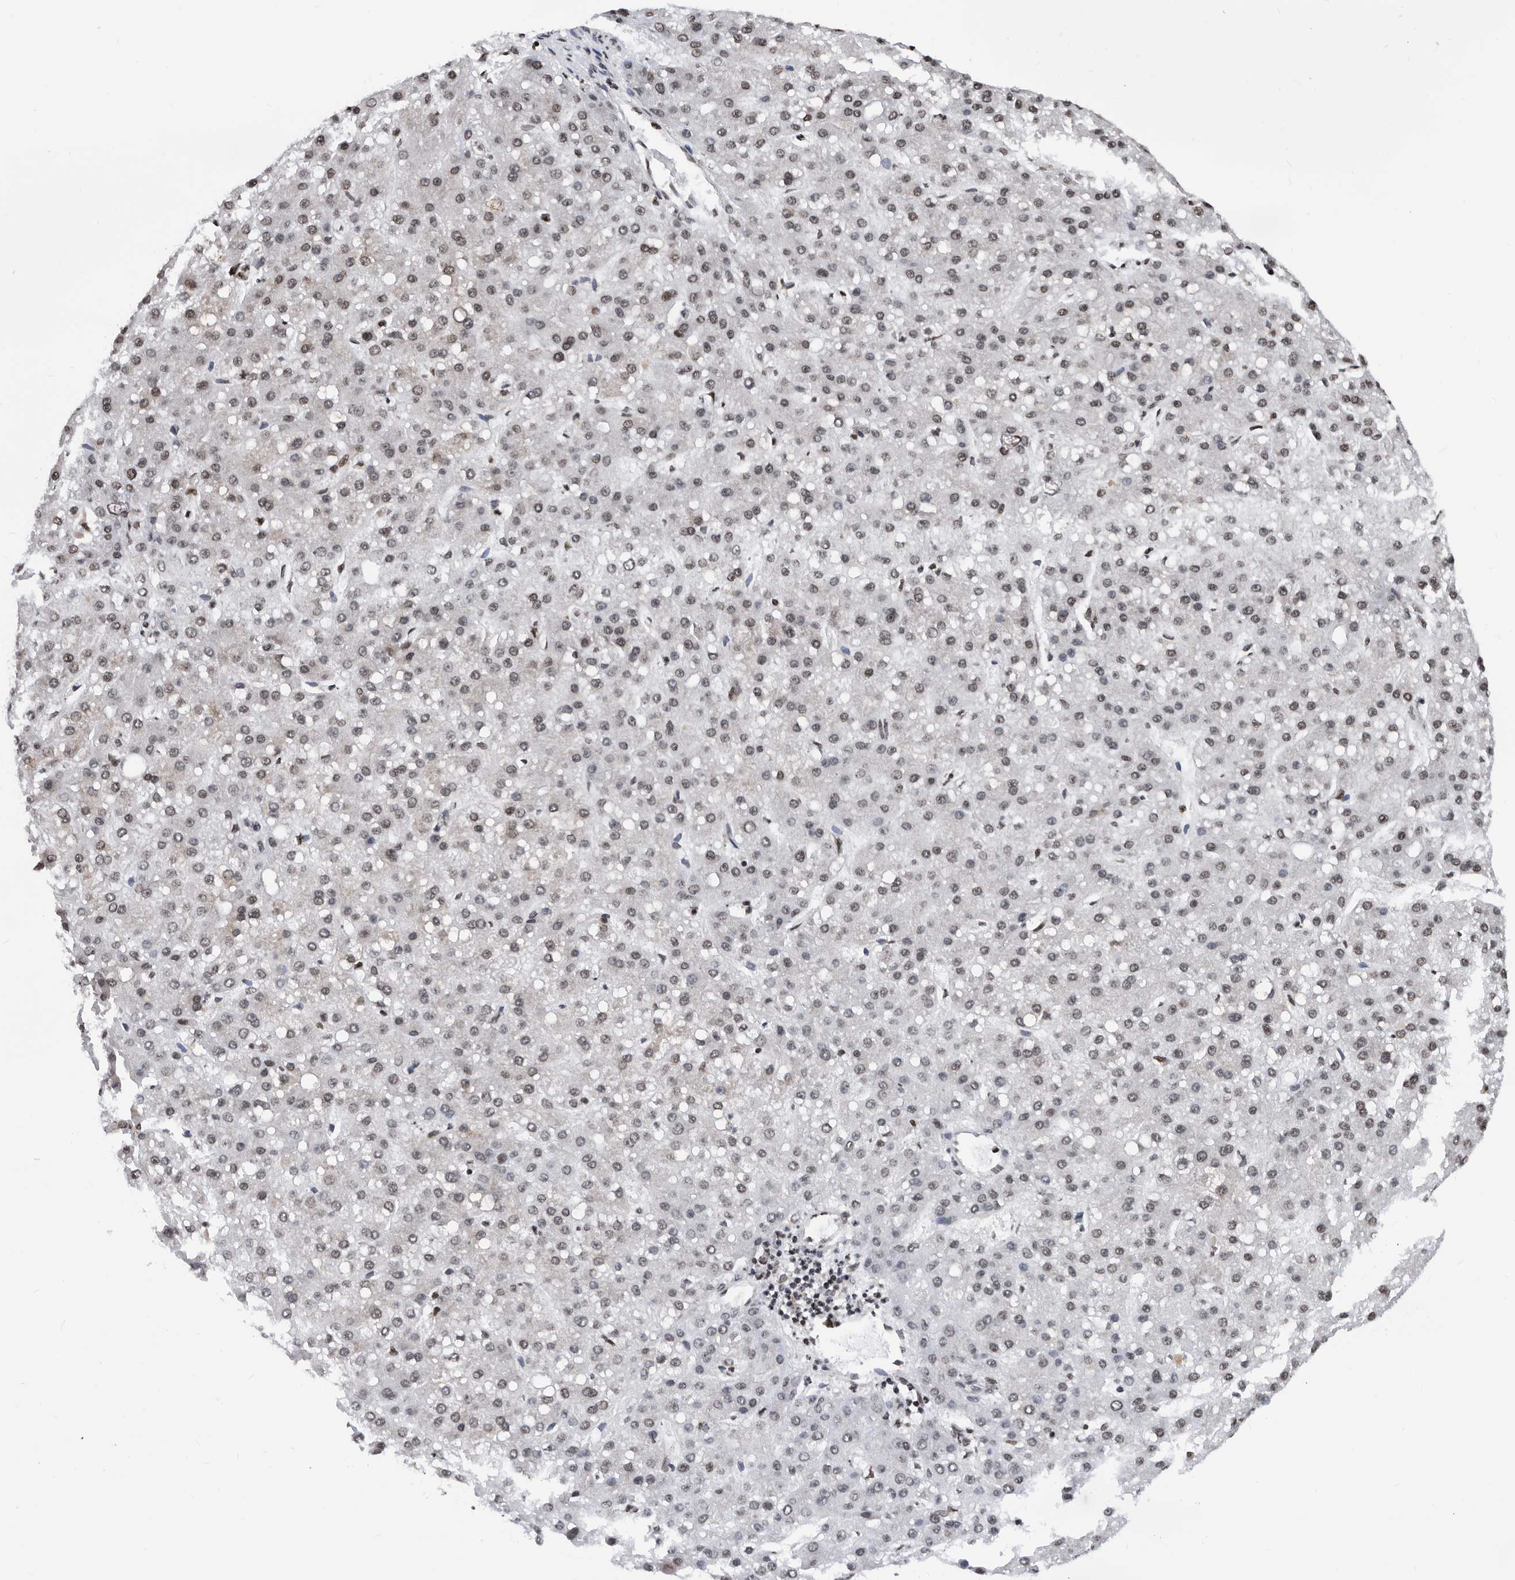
{"staining": {"intensity": "weak", "quantity": ">75%", "location": "nuclear"}, "tissue": "liver cancer", "cell_type": "Tumor cells", "image_type": "cancer", "snomed": [{"axis": "morphology", "description": "Carcinoma, Hepatocellular, NOS"}, {"axis": "topography", "description": "Liver"}], "caption": "Immunohistochemistry image of neoplastic tissue: human liver cancer (hepatocellular carcinoma) stained using IHC reveals low levels of weak protein expression localized specifically in the nuclear of tumor cells, appearing as a nuclear brown color.", "gene": "SNRNP48", "patient": {"sex": "male", "age": 67}}